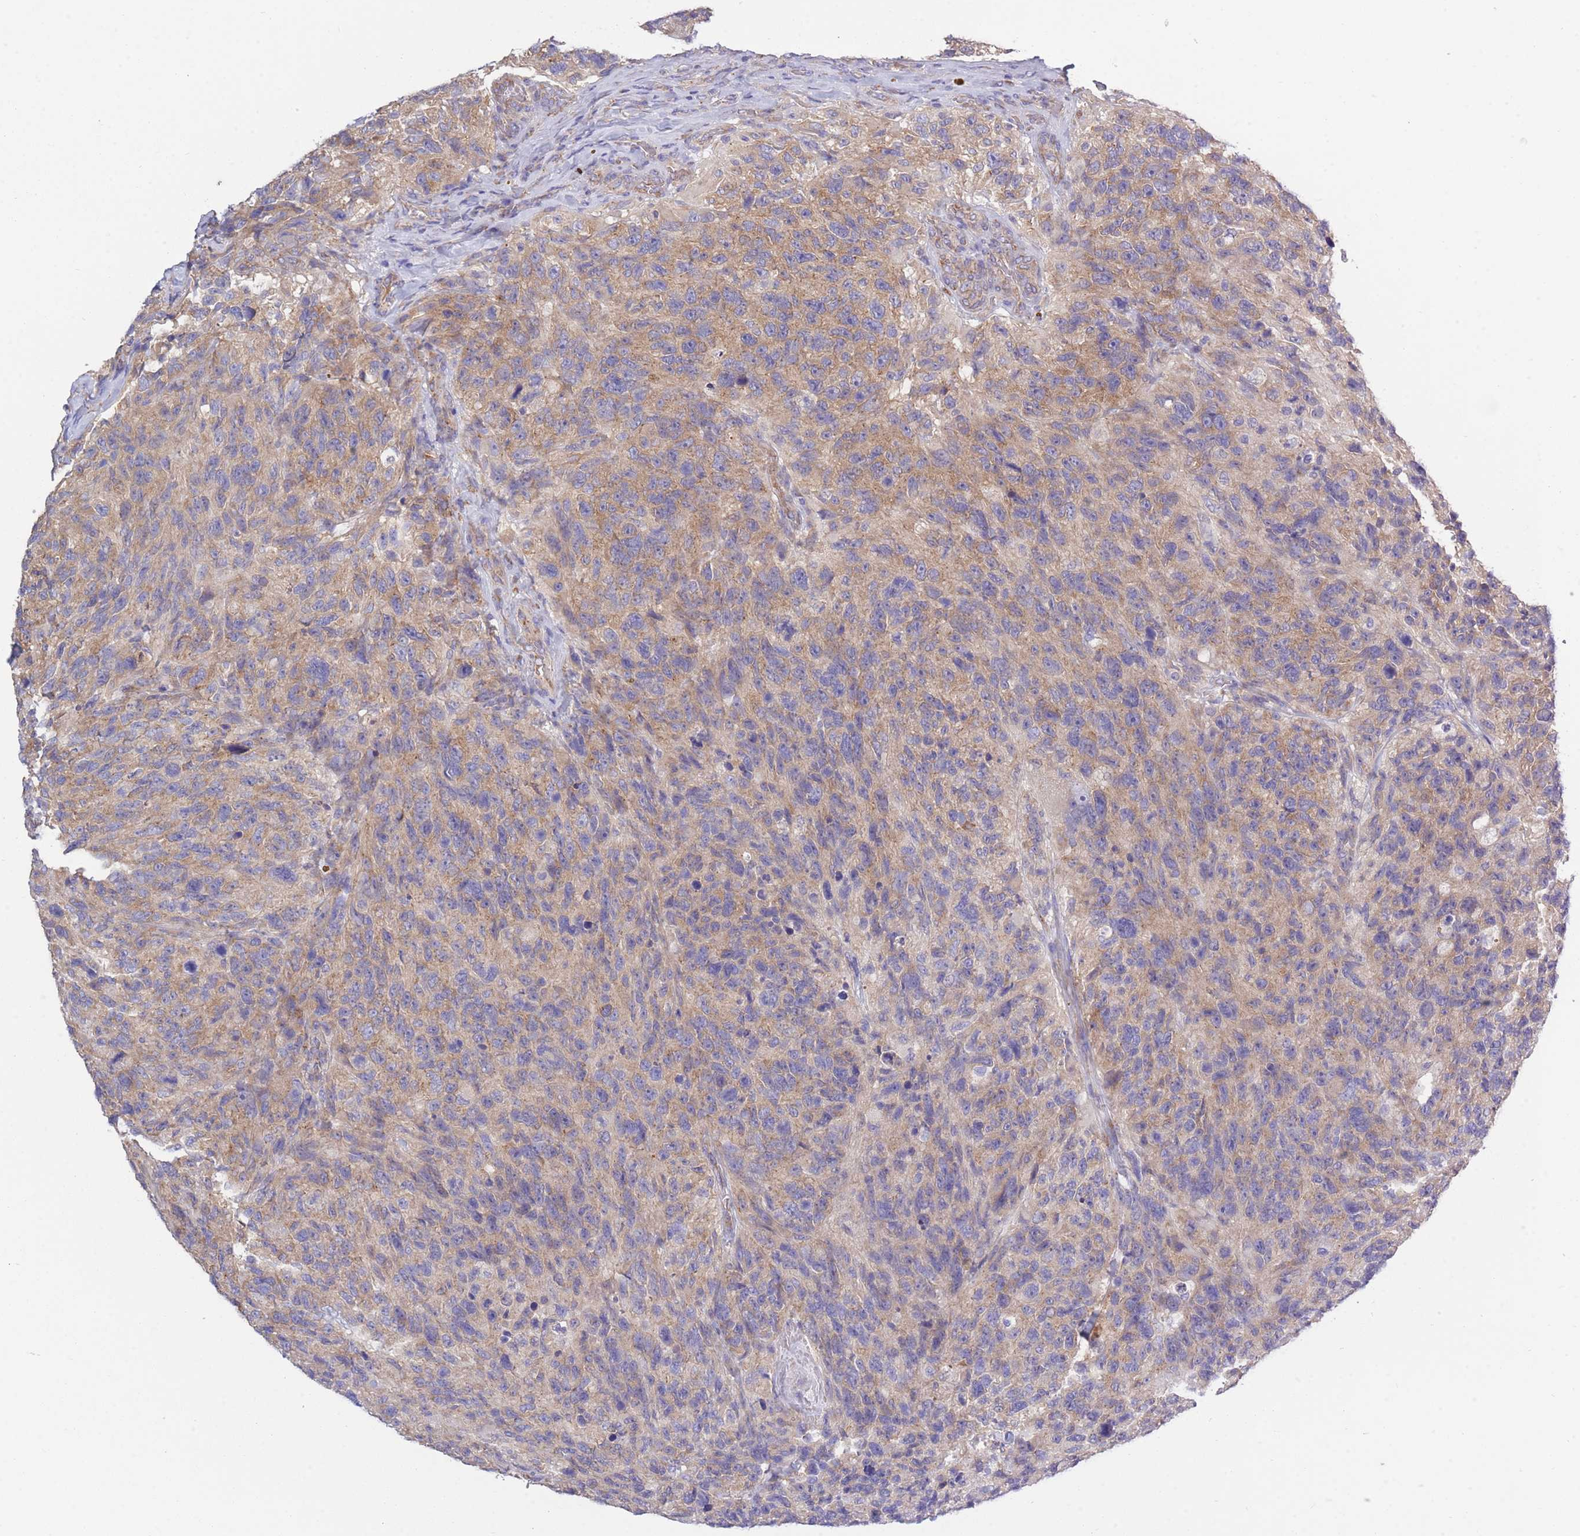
{"staining": {"intensity": "weak", "quantity": ">75%", "location": "cytoplasmic/membranous"}, "tissue": "glioma", "cell_type": "Tumor cells", "image_type": "cancer", "snomed": [{"axis": "morphology", "description": "Glioma, malignant, High grade"}, {"axis": "topography", "description": "Brain"}], "caption": "Immunohistochemistry micrograph of glioma stained for a protein (brown), which reveals low levels of weak cytoplasmic/membranous staining in approximately >75% of tumor cells.", "gene": "COPG2", "patient": {"sex": "male", "age": 69}}